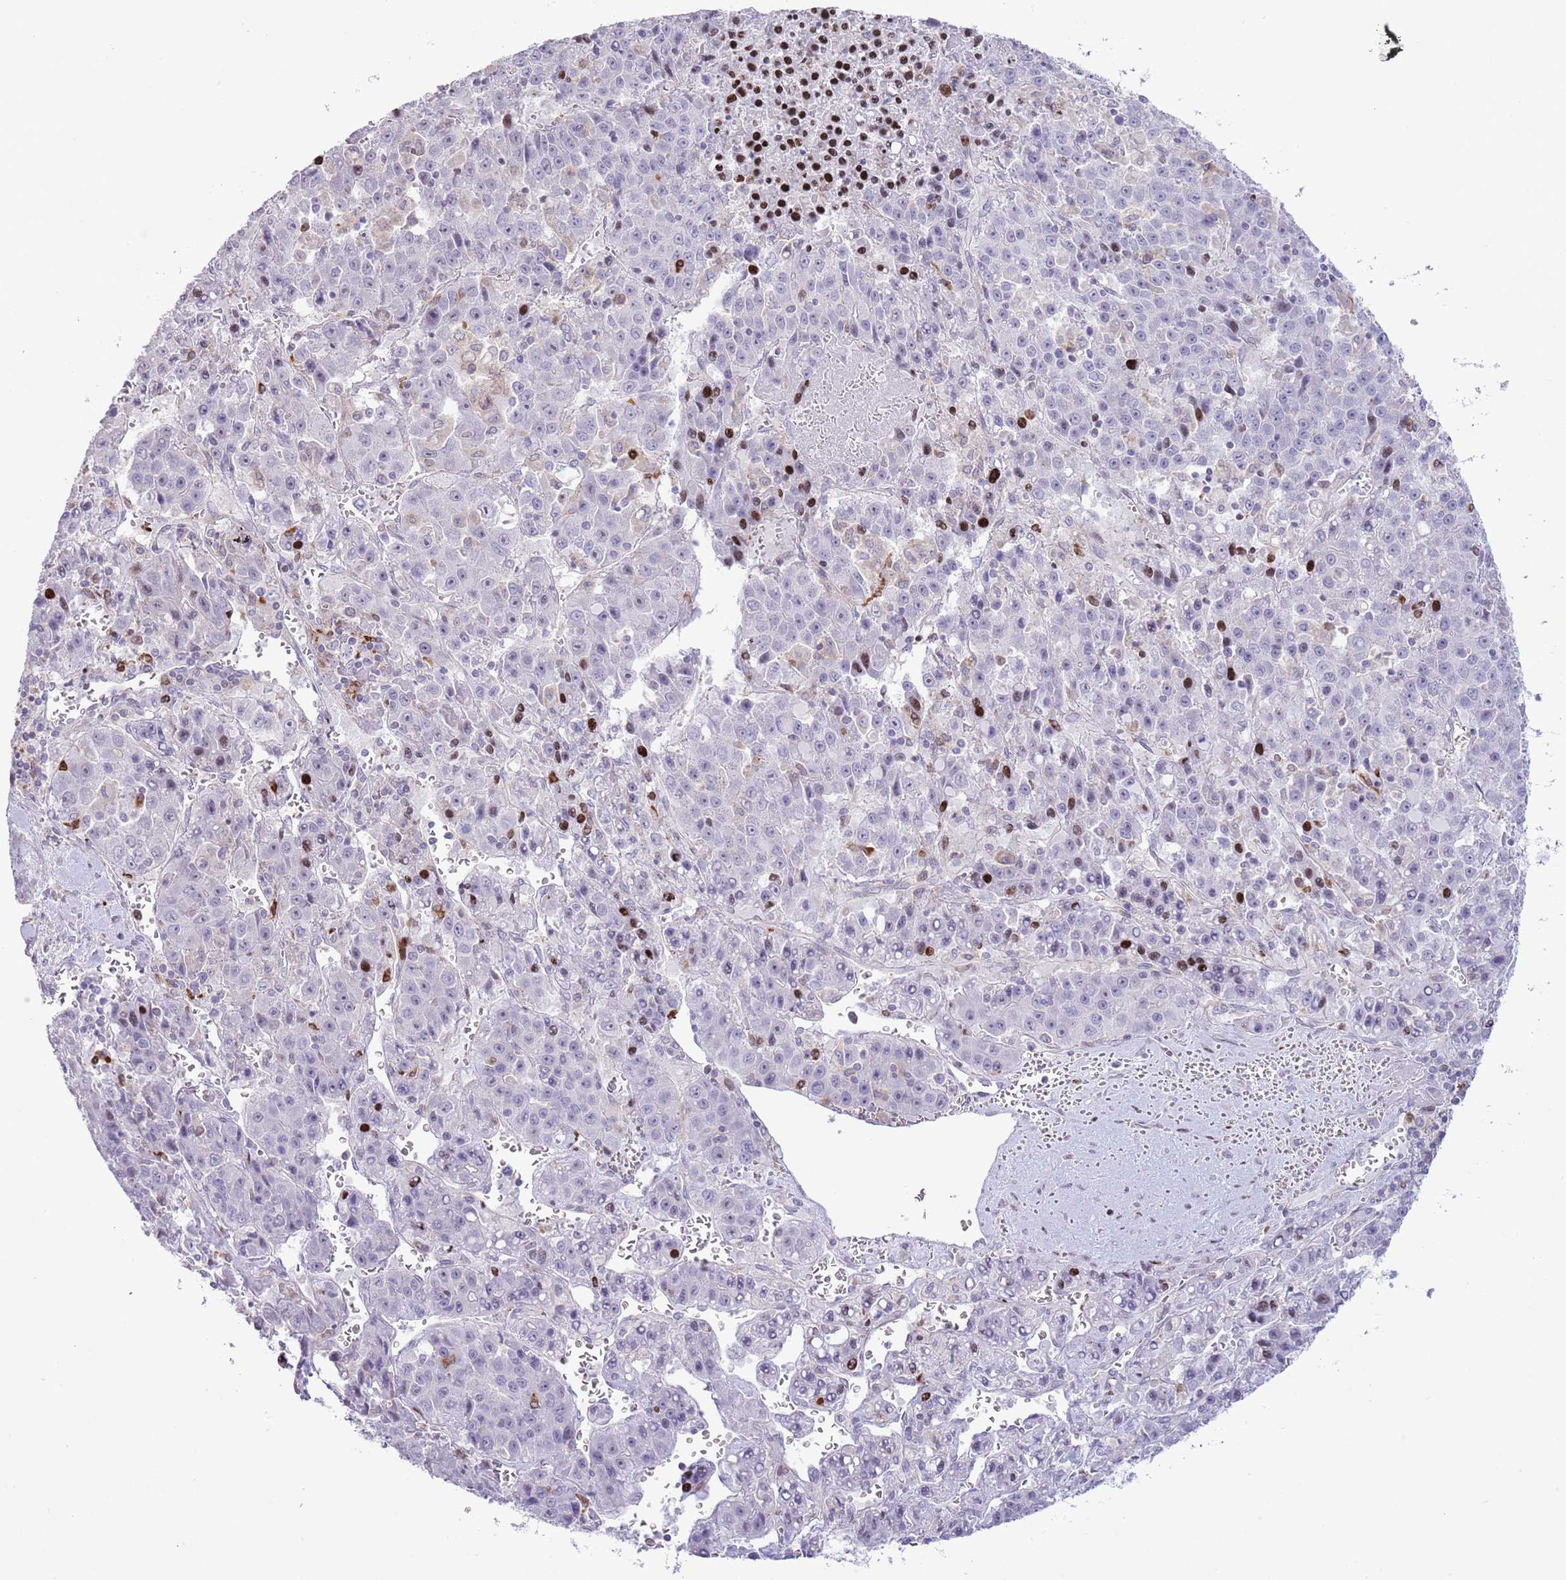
{"staining": {"intensity": "strong", "quantity": "<25%", "location": "nuclear"}, "tissue": "liver cancer", "cell_type": "Tumor cells", "image_type": "cancer", "snomed": [{"axis": "morphology", "description": "Carcinoma, Hepatocellular, NOS"}, {"axis": "topography", "description": "Liver"}], "caption": "Approximately <25% of tumor cells in human liver cancer reveal strong nuclear protein positivity as visualized by brown immunohistochemical staining.", "gene": "ANO8", "patient": {"sex": "female", "age": 53}}